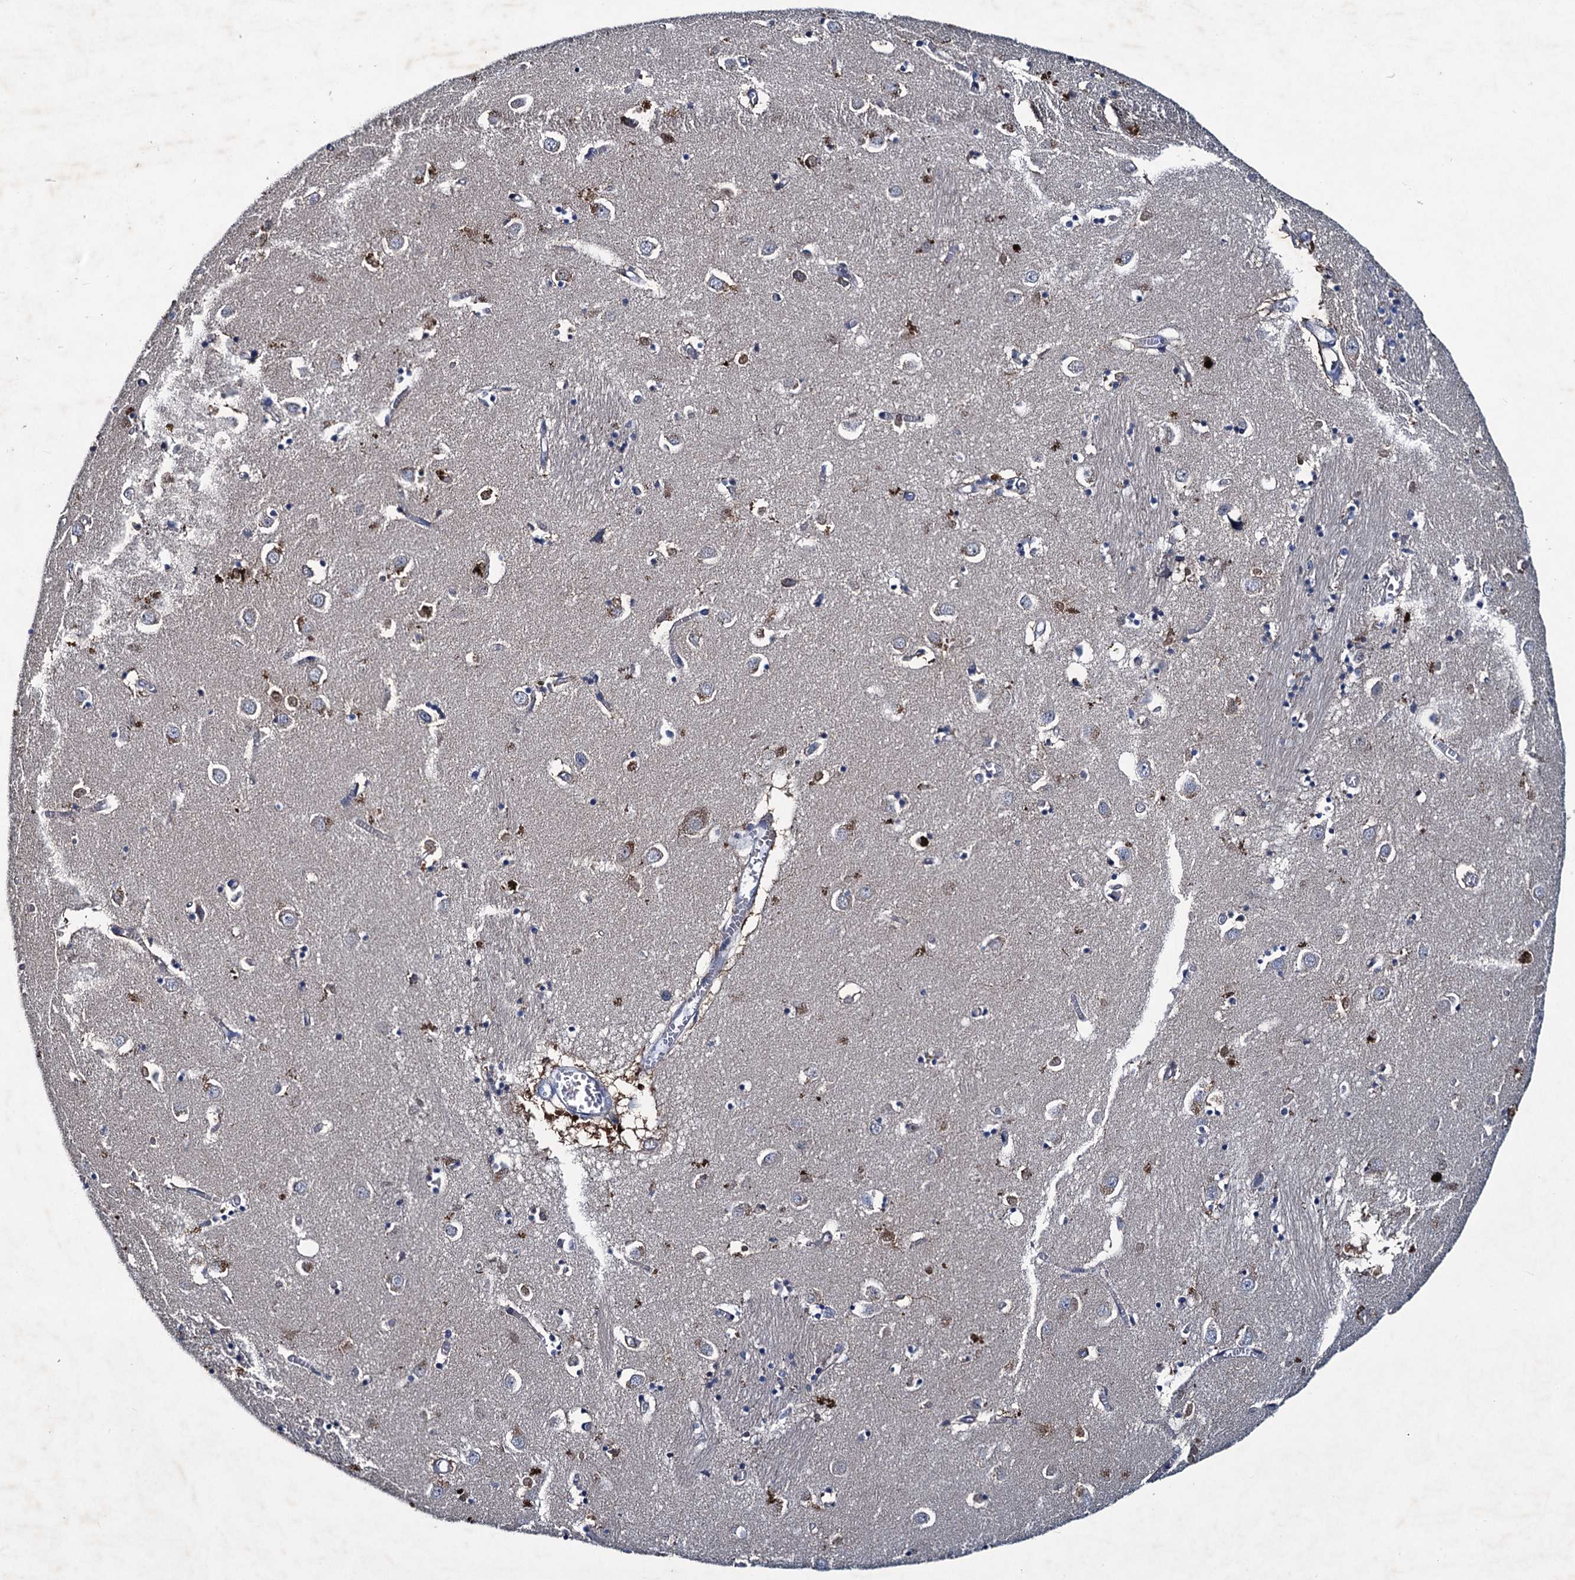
{"staining": {"intensity": "negative", "quantity": "none", "location": "none"}, "tissue": "caudate", "cell_type": "Glial cells", "image_type": "normal", "snomed": [{"axis": "morphology", "description": "Normal tissue, NOS"}, {"axis": "topography", "description": "Lateral ventricle wall"}], "caption": "IHC of normal human caudate demonstrates no expression in glial cells.", "gene": "RTKN2", "patient": {"sex": "male", "age": 70}}